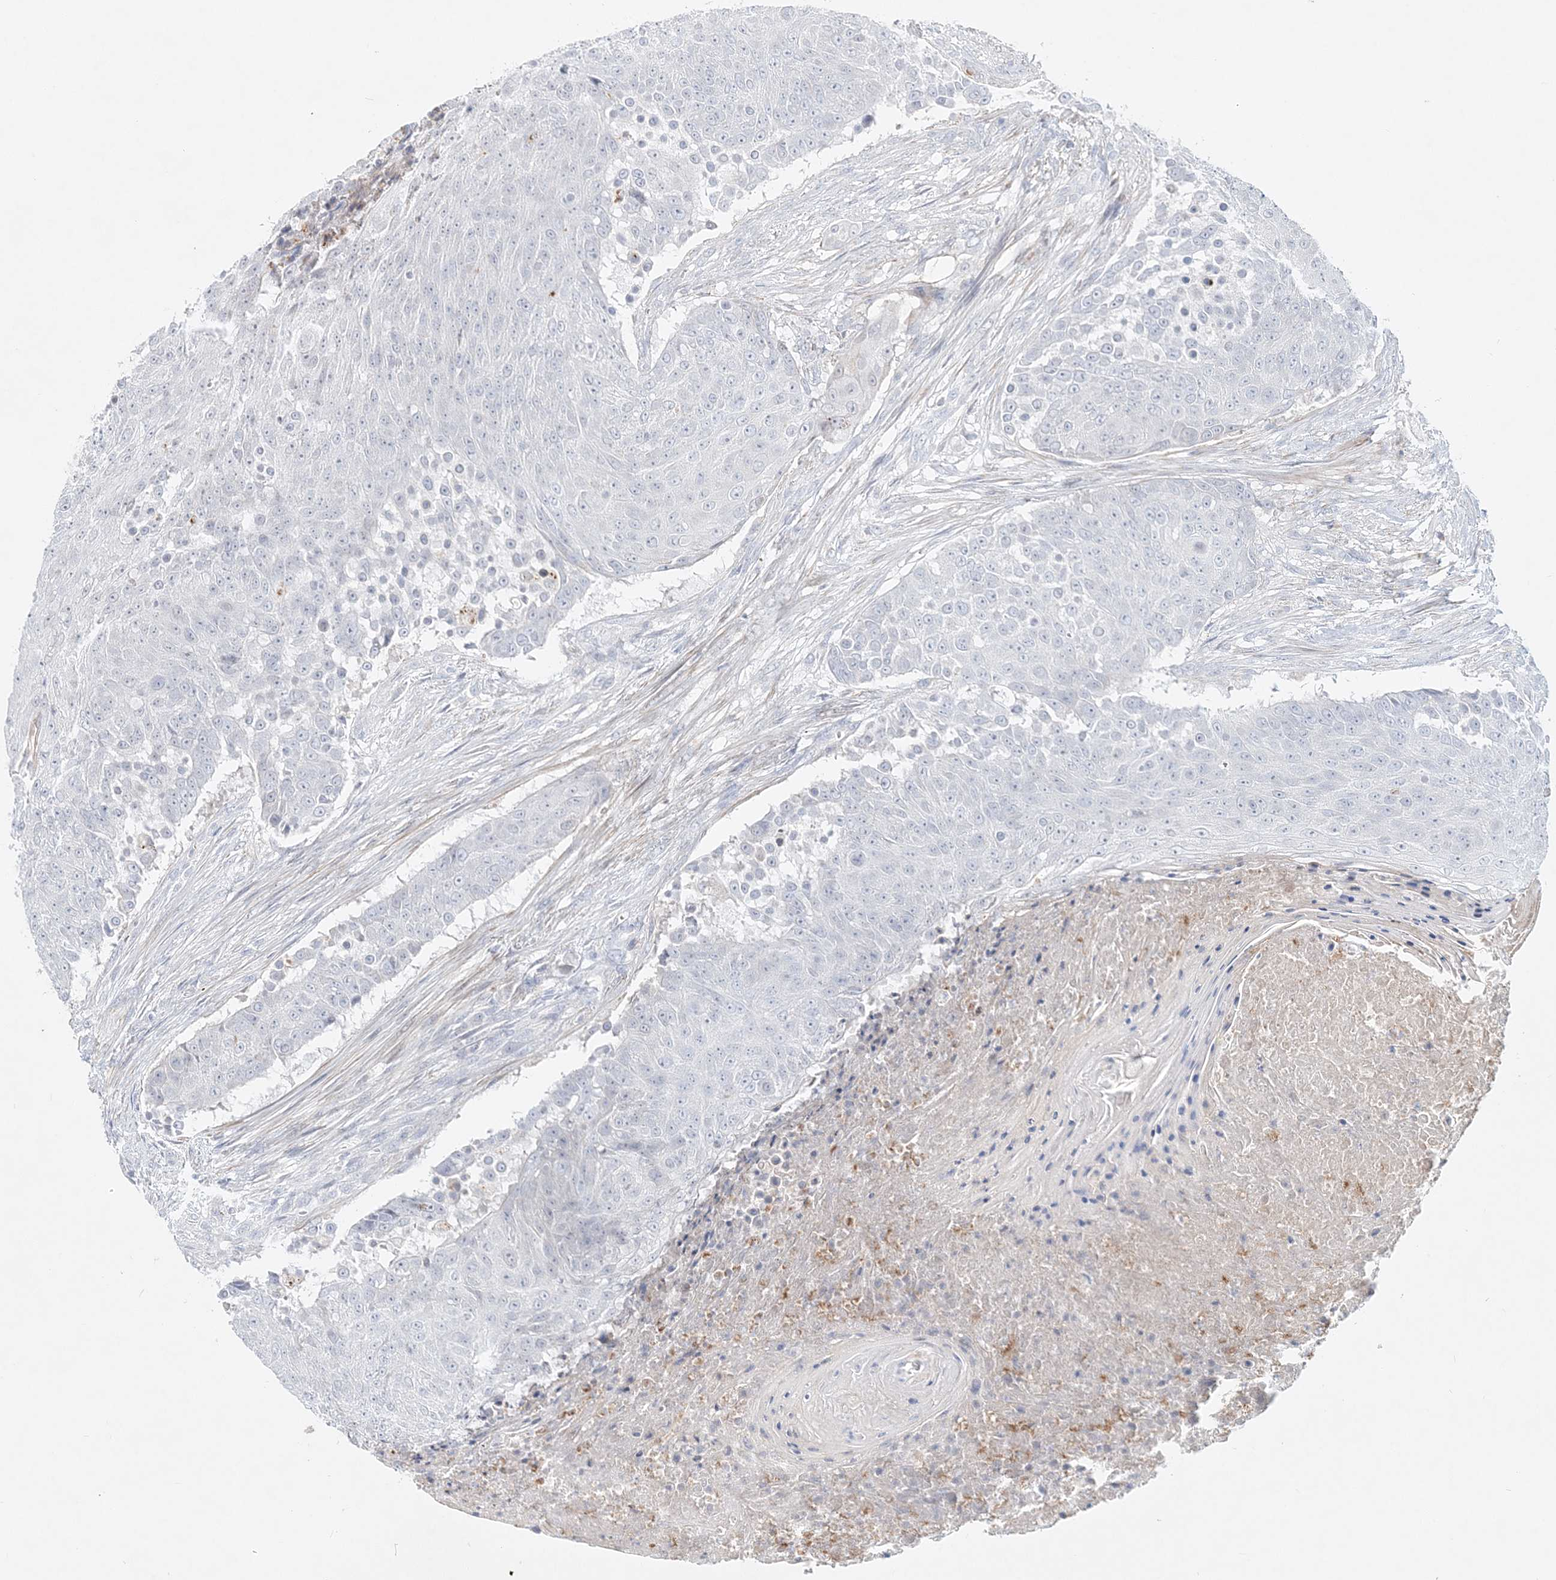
{"staining": {"intensity": "negative", "quantity": "none", "location": "none"}, "tissue": "urothelial cancer", "cell_type": "Tumor cells", "image_type": "cancer", "snomed": [{"axis": "morphology", "description": "Urothelial carcinoma, High grade"}, {"axis": "topography", "description": "Urinary bladder"}], "caption": "Immunohistochemistry (IHC) of human high-grade urothelial carcinoma exhibits no staining in tumor cells.", "gene": "DNAH5", "patient": {"sex": "female", "age": 63}}